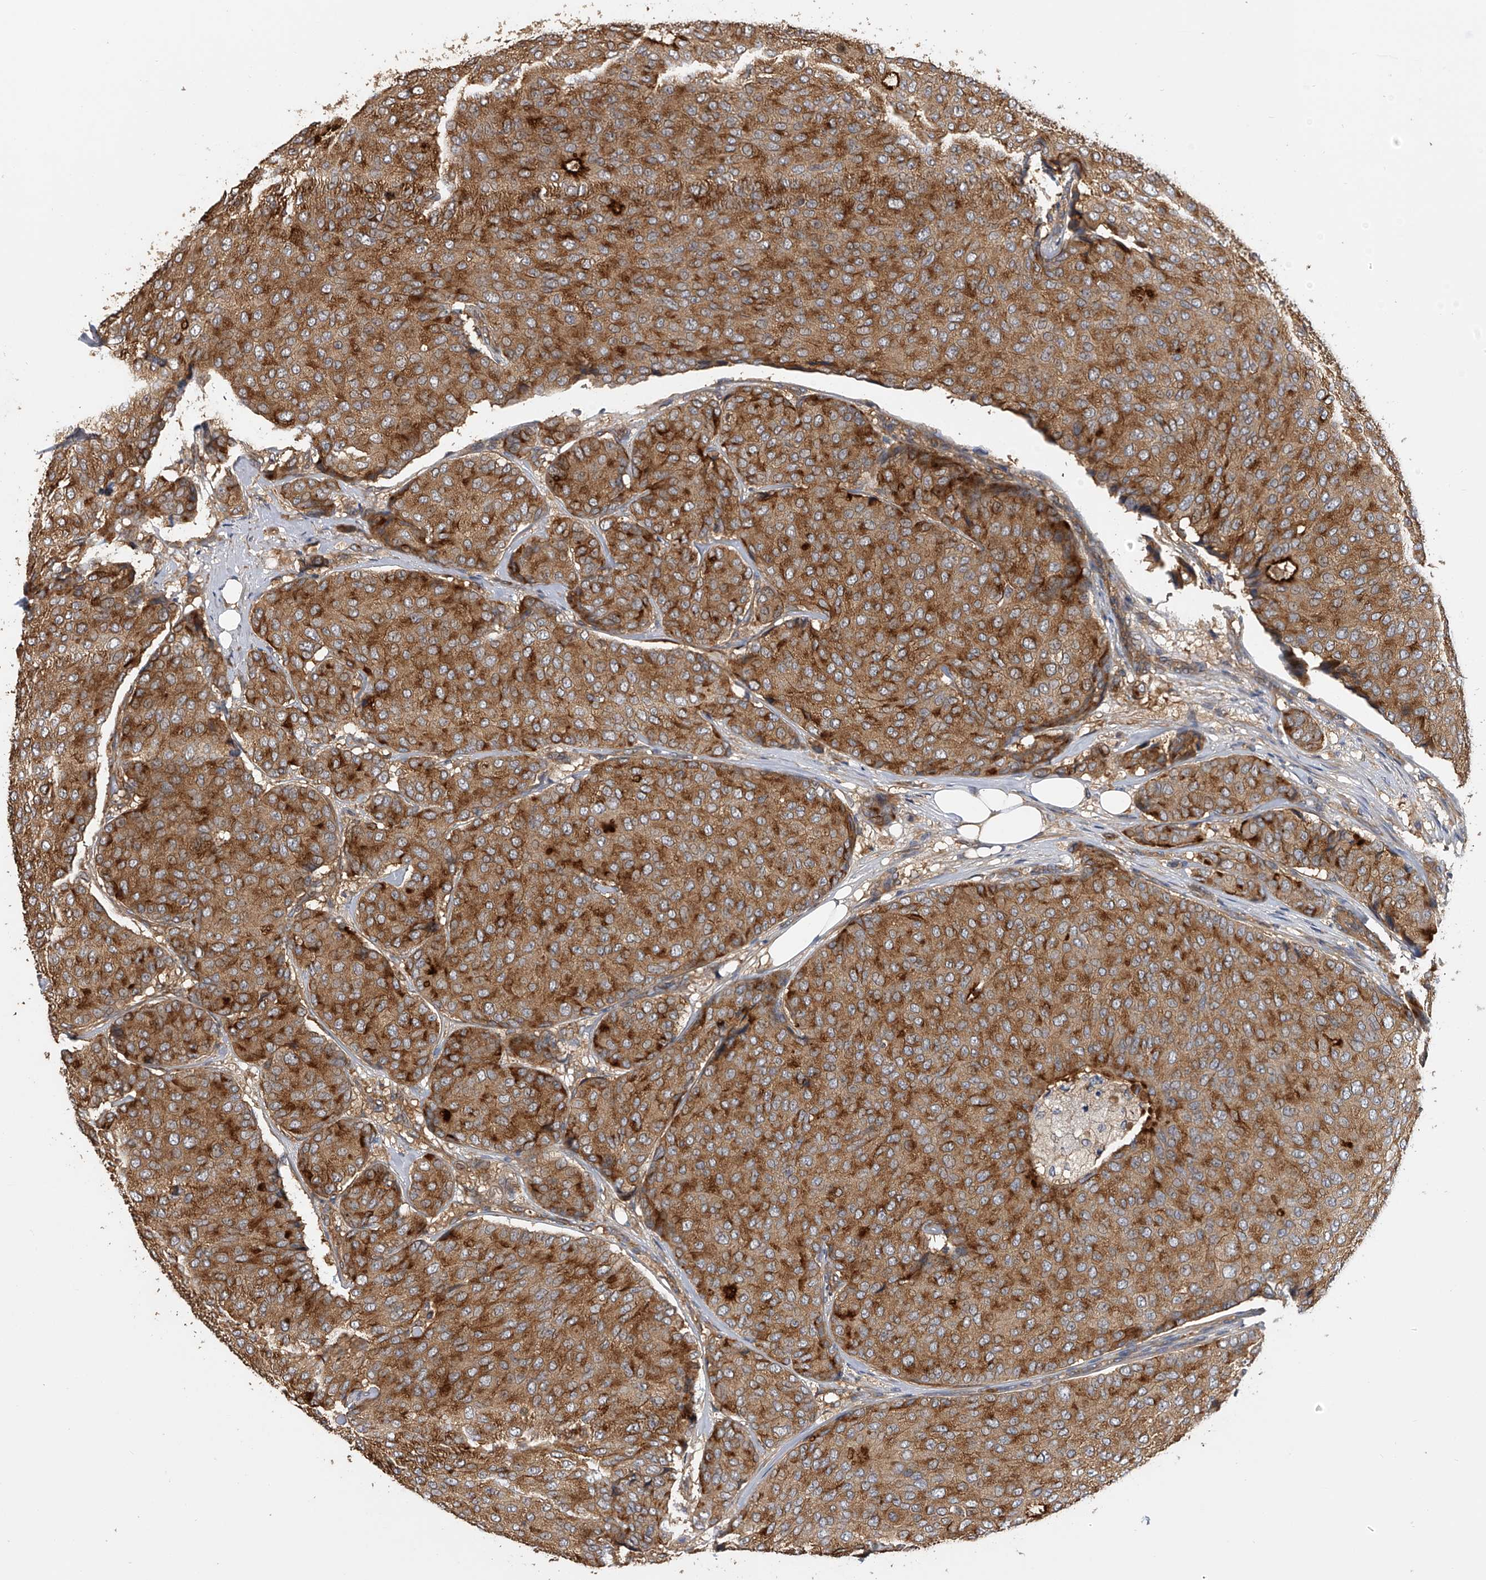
{"staining": {"intensity": "moderate", "quantity": ">75%", "location": "cytoplasmic/membranous"}, "tissue": "breast cancer", "cell_type": "Tumor cells", "image_type": "cancer", "snomed": [{"axis": "morphology", "description": "Duct carcinoma"}, {"axis": "topography", "description": "Breast"}], "caption": "This is a photomicrograph of immunohistochemistry (IHC) staining of breast cancer (infiltrating ductal carcinoma), which shows moderate staining in the cytoplasmic/membranous of tumor cells.", "gene": "PTPRA", "patient": {"sex": "female", "age": 75}}